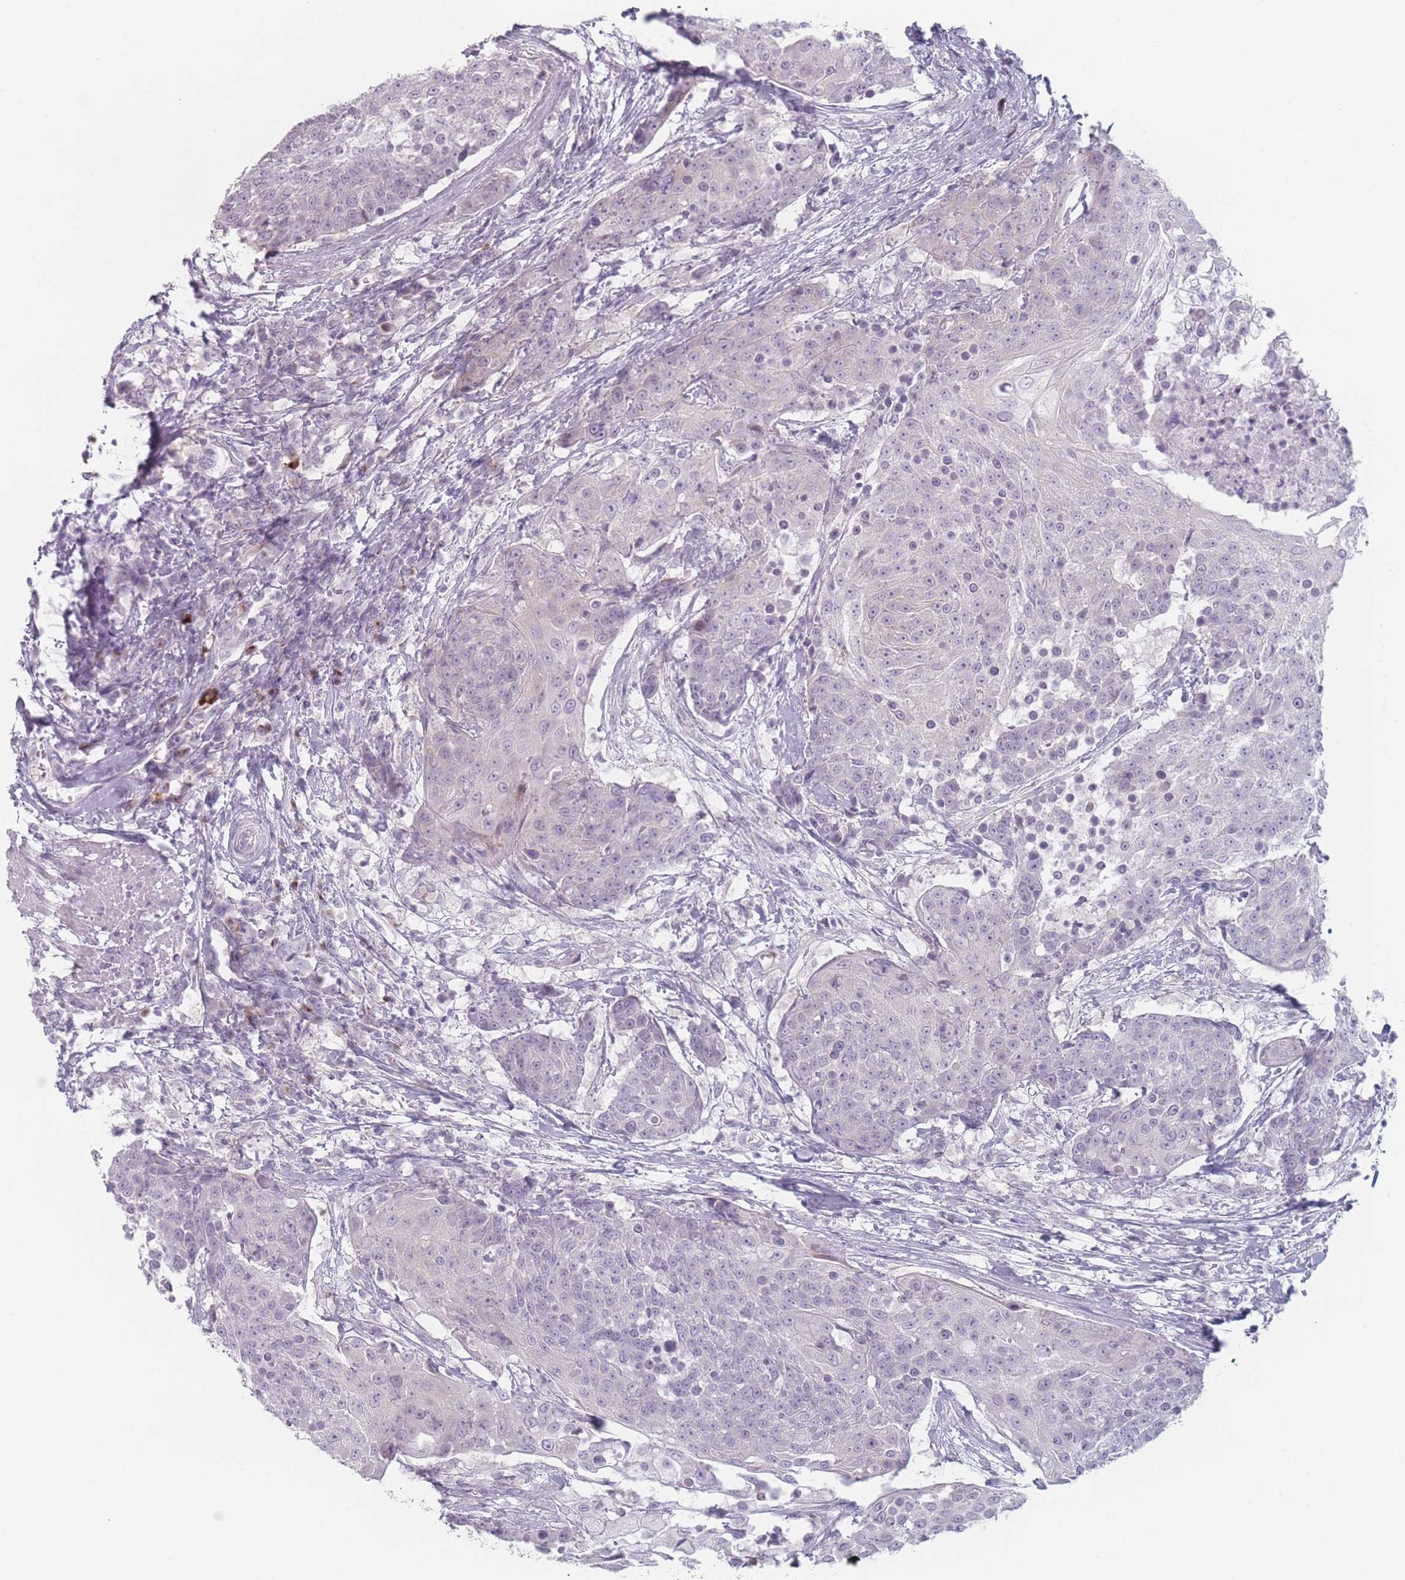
{"staining": {"intensity": "negative", "quantity": "none", "location": "none"}, "tissue": "urothelial cancer", "cell_type": "Tumor cells", "image_type": "cancer", "snomed": [{"axis": "morphology", "description": "Urothelial carcinoma, High grade"}, {"axis": "topography", "description": "Urinary bladder"}], "caption": "High power microscopy histopathology image of an immunohistochemistry (IHC) photomicrograph of urothelial carcinoma (high-grade), revealing no significant staining in tumor cells.", "gene": "RNF4", "patient": {"sex": "female", "age": 63}}